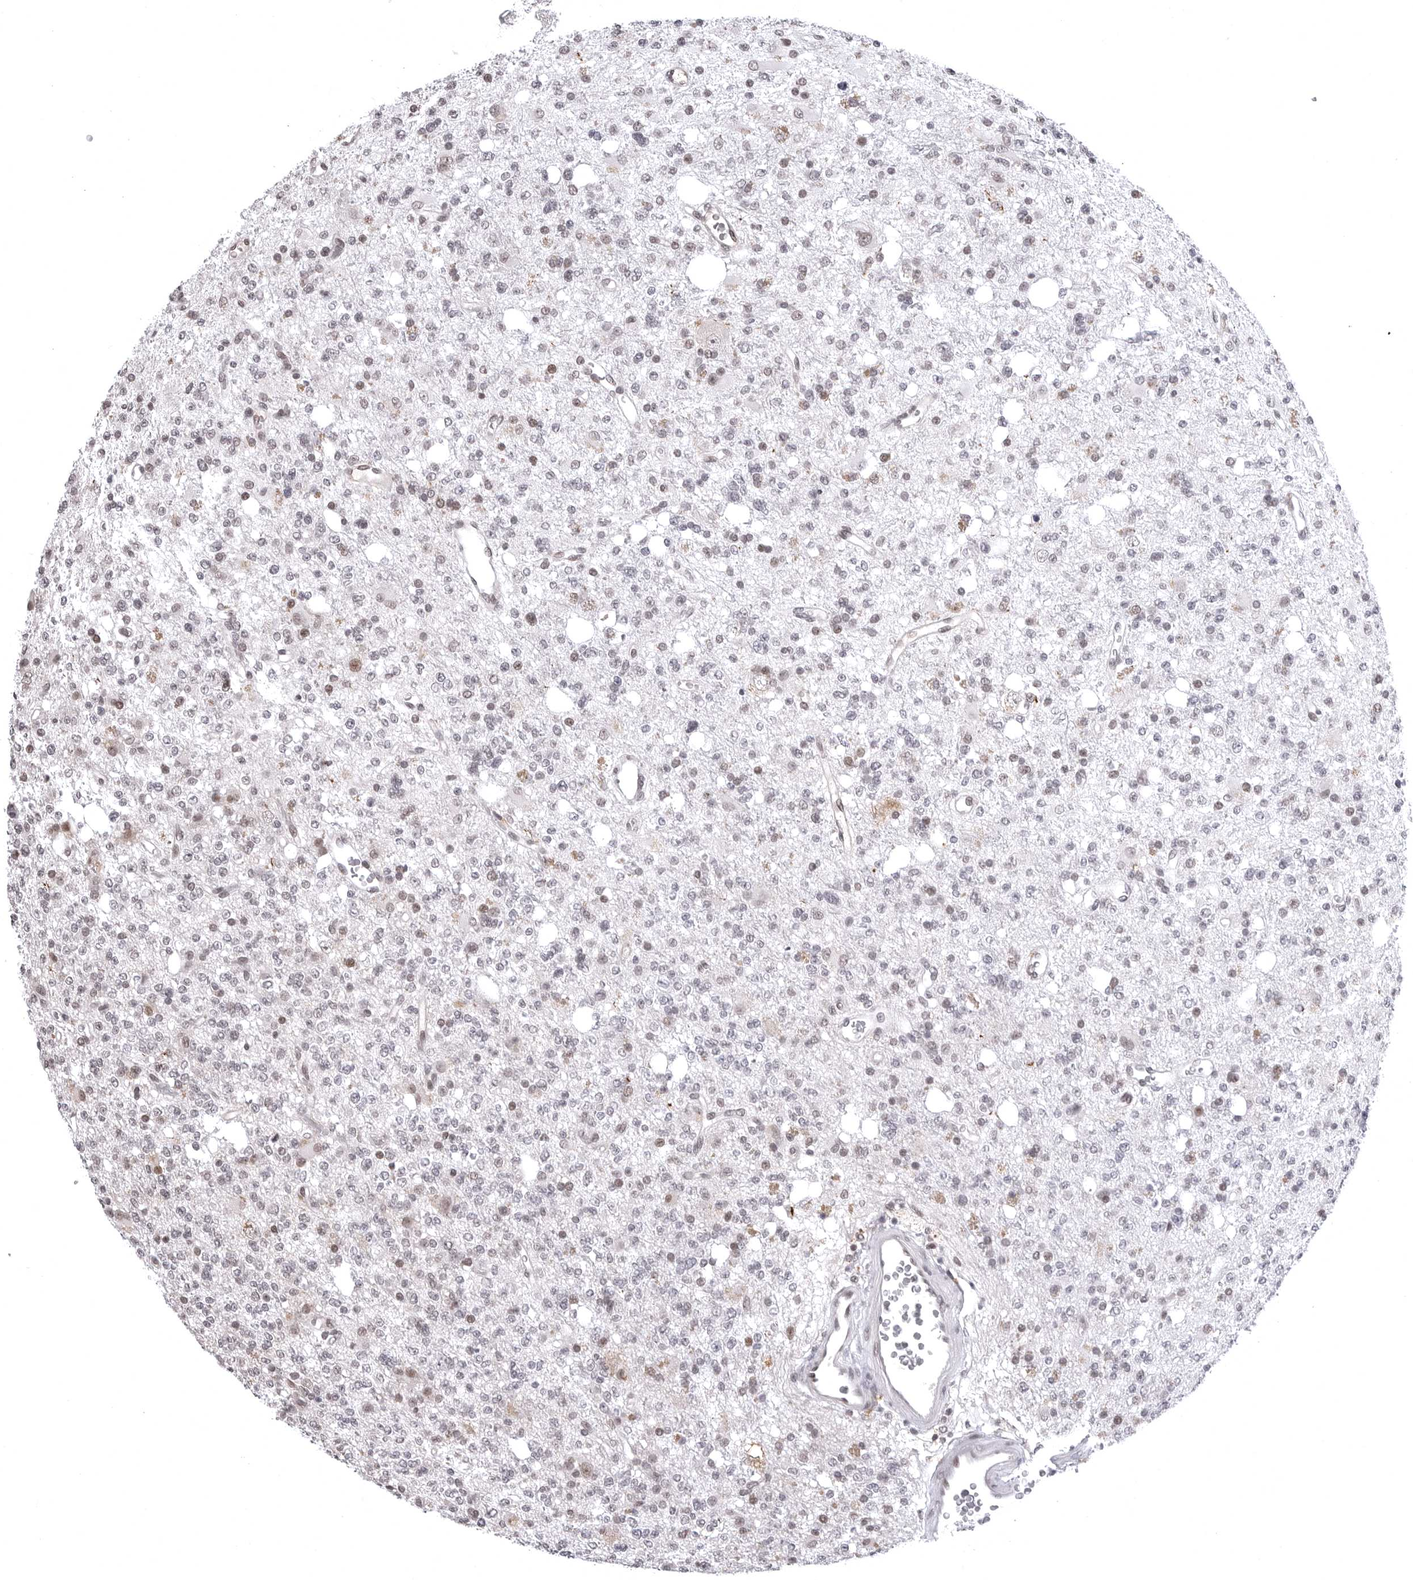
{"staining": {"intensity": "moderate", "quantity": "<25%", "location": "nuclear"}, "tissue": "glioma", "cell_type": "Tumor cells", "image_type": "cancer", "snomed": [{"axis": "morphology", "description": "Glioma, malignant, High grade"}, {"axis": "topography", "description": "Brain"}], "caption": "About <25% of tumor cells in human glioma demonstrate moderate nuclear protein expression as visualized by brown immunohistochemical staining.", "gene": "PHF3", "patient": {"sex": "female", "age": 62}}